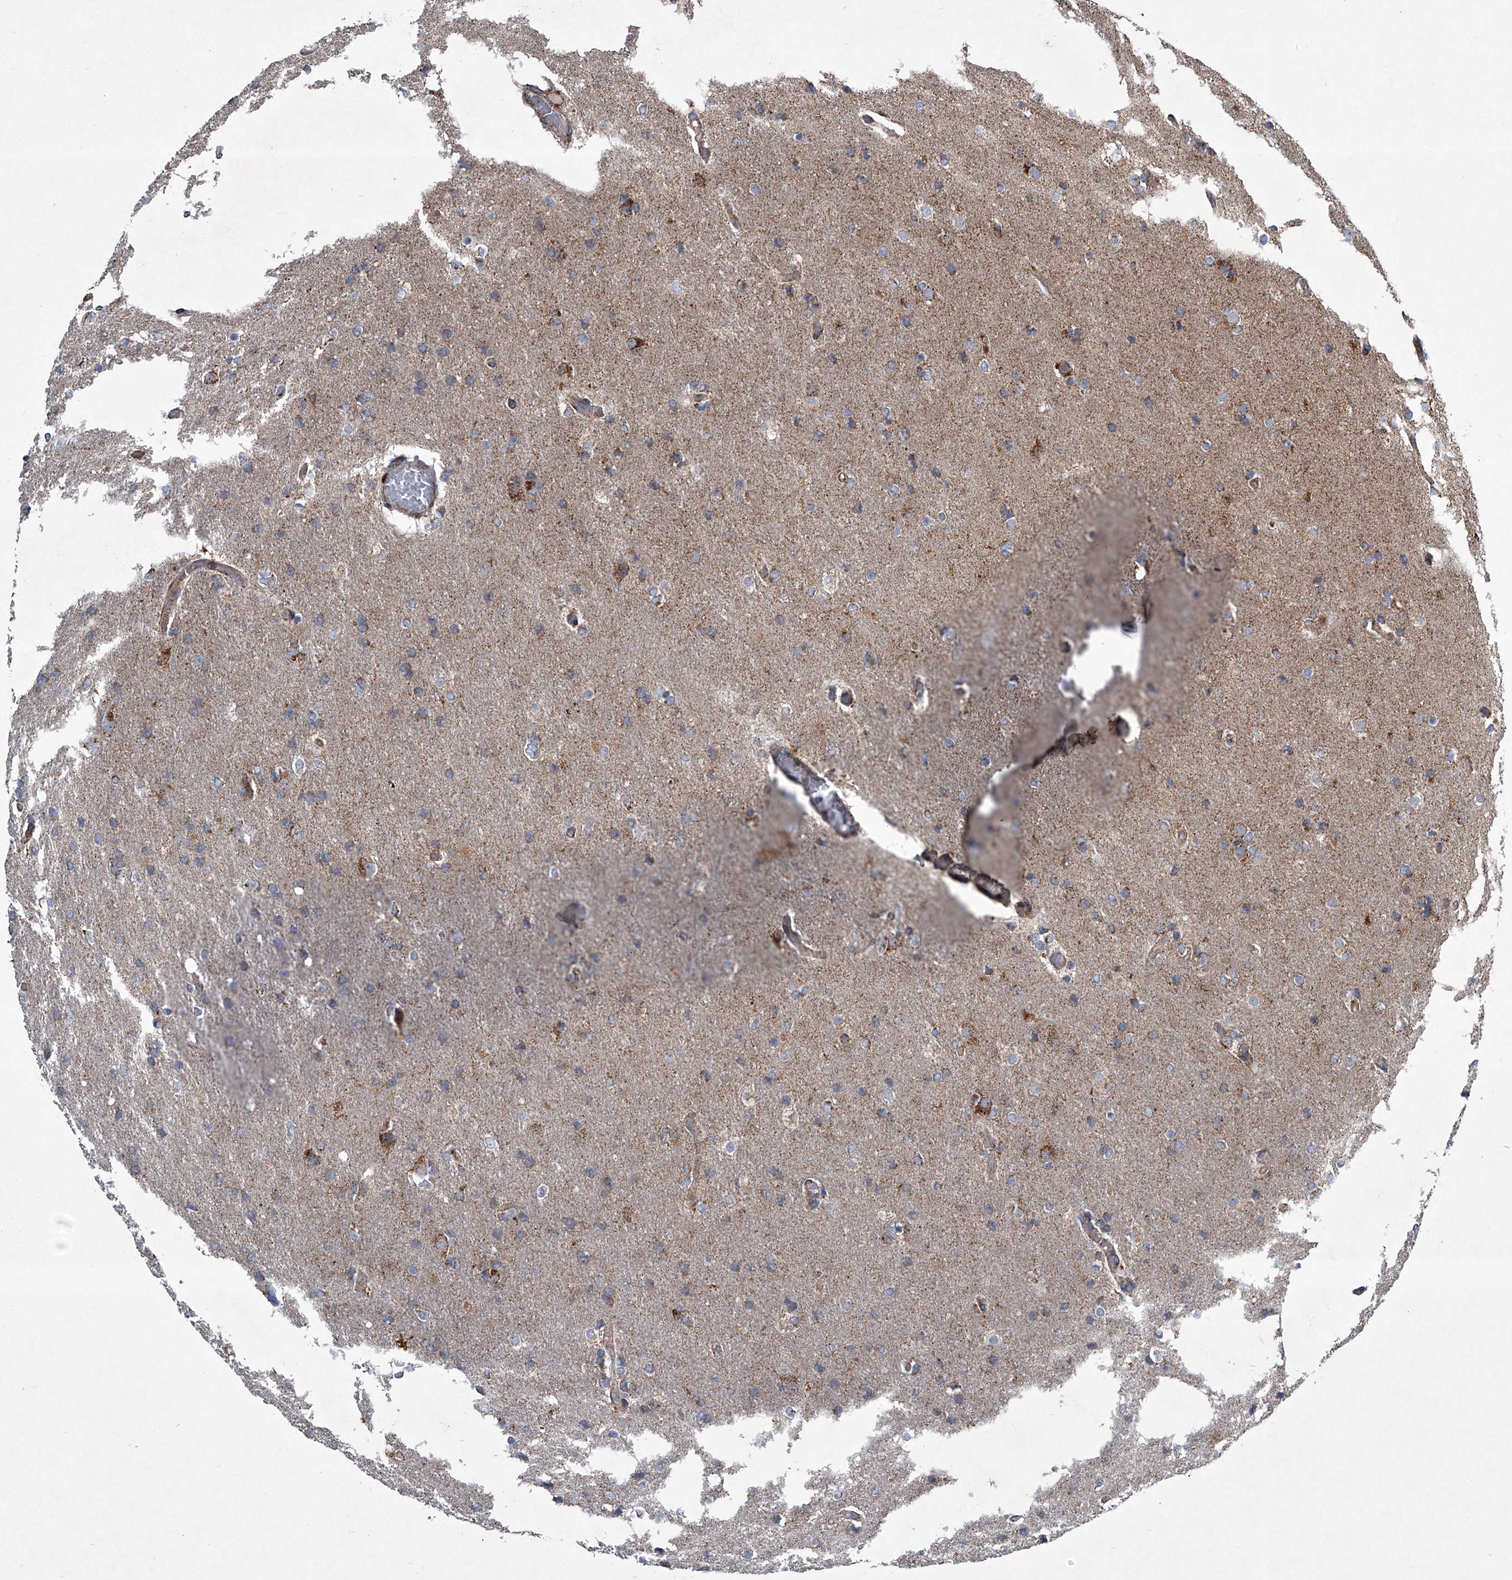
{"staining": {"intensity": "moderate", "quantity": "<25%", "location": "cytoplasmic/membranous"}, "tissue": "glioma", "cell_type": "Tumor cells", "image_type": "cancer", "snomed": [{"axis": "morphology", "description": "Glioma, malignant, High grade"}, {"axis": "topography", "description": "Cerebral cortex"}], "caption": "Brown immunohistochemical staining in malignant glioma (high-grade) shows moderate cytoplasmic/membranous positivity in approximately <25% of tumor cells.", "gene": "STRADA", "patient": {"sex": "female", "age": 36}}